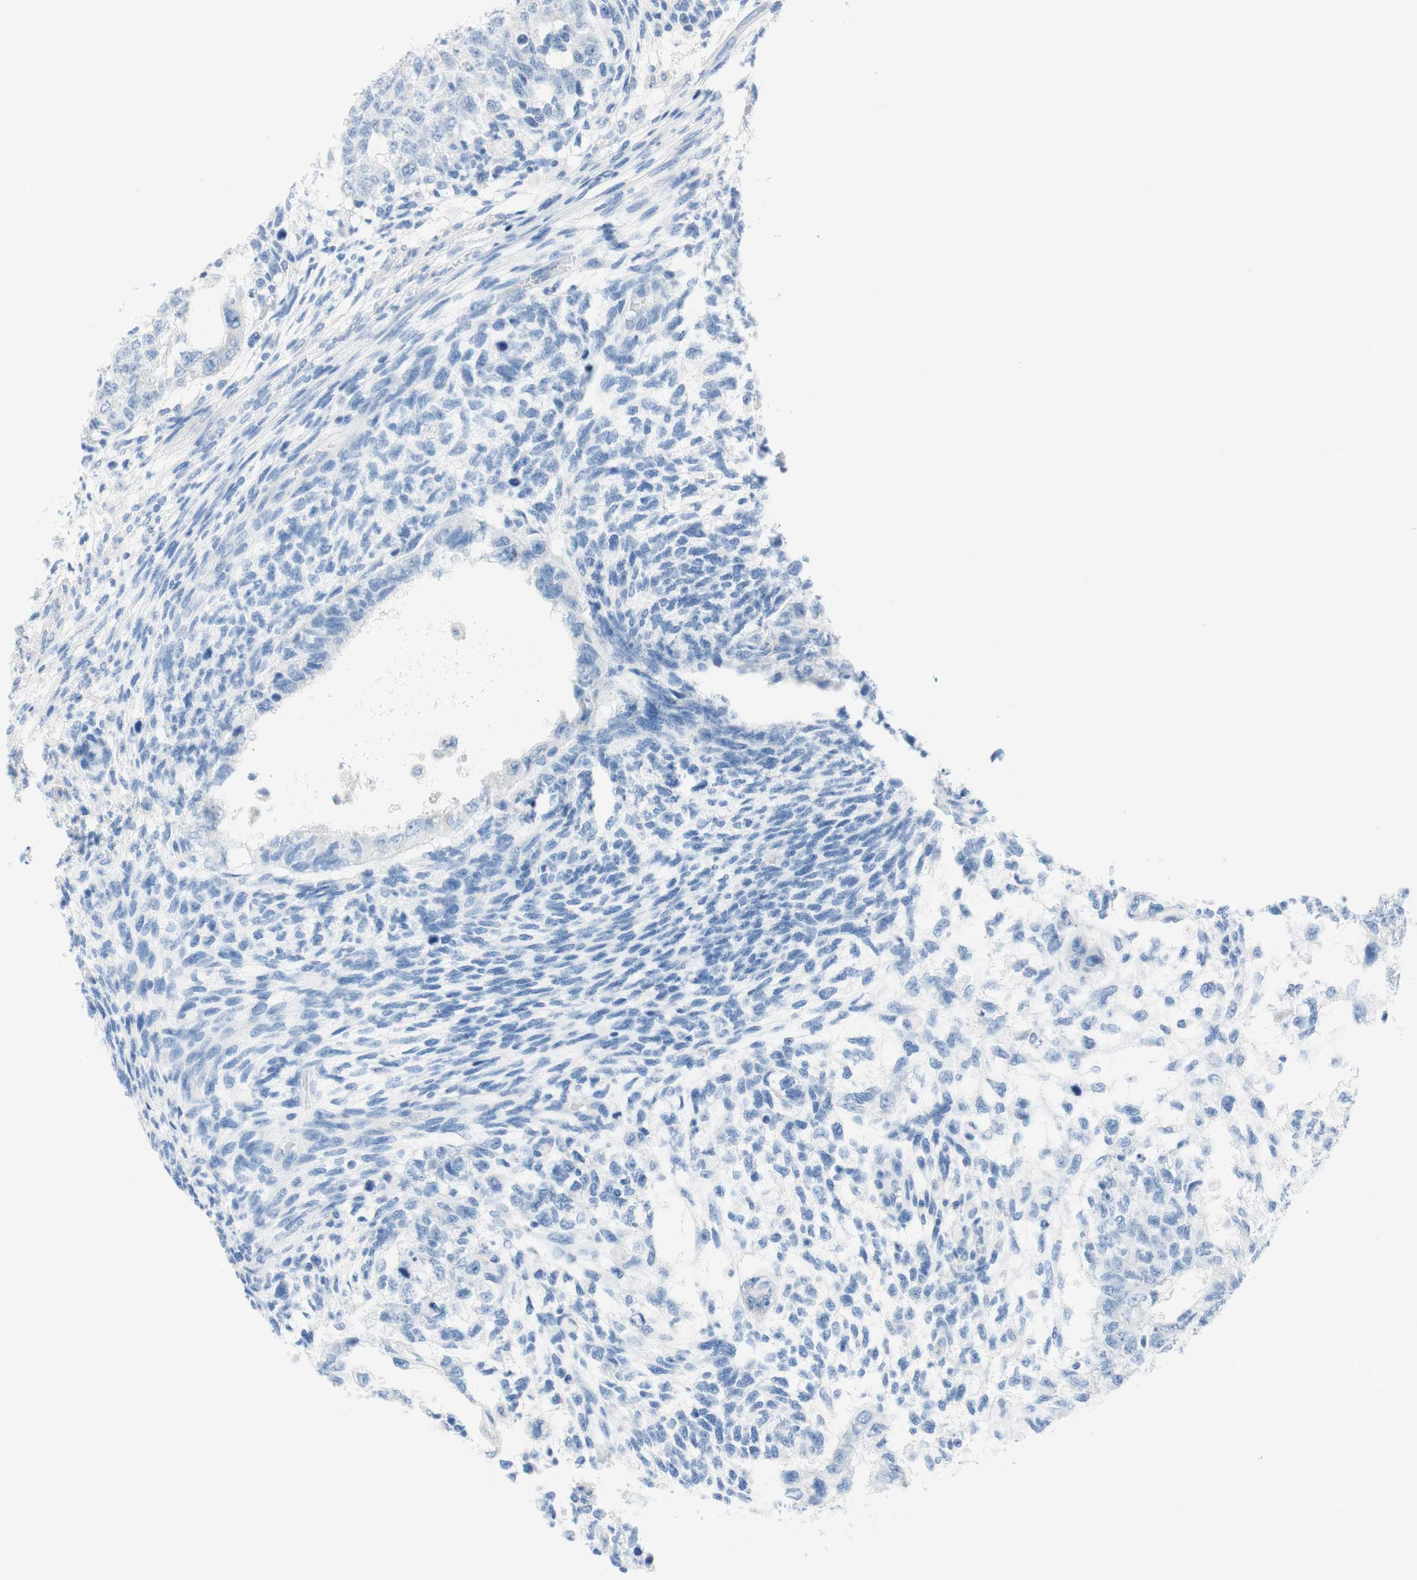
{"staining": {"intensity": "negative", "quantity": "none", "location": "none"}, "tissue": "testis cancer", "cell_type": "Tumor cells", "image_type": "cancer", "snomed": [{"axis": "morphology", "description": "Normal tissue, NOS"}, {"axis": "morphology", "description": "Carcinoma, Embryonal, NOS"}, {"axis": "topography", "description": "Testis"}], "caption": "High magnification brightfield microscopy of testis cancer stained with DAB (3,3'-diaminobenzidine) (brown) and counterstained with hematoxylin (blue): tumor cells show no significant positivity. (Immunohistochemistry, brightfield microscopy, high magnification).", "gene": "CEACAM1", "patient": {"sex": "male", "age": 36}}